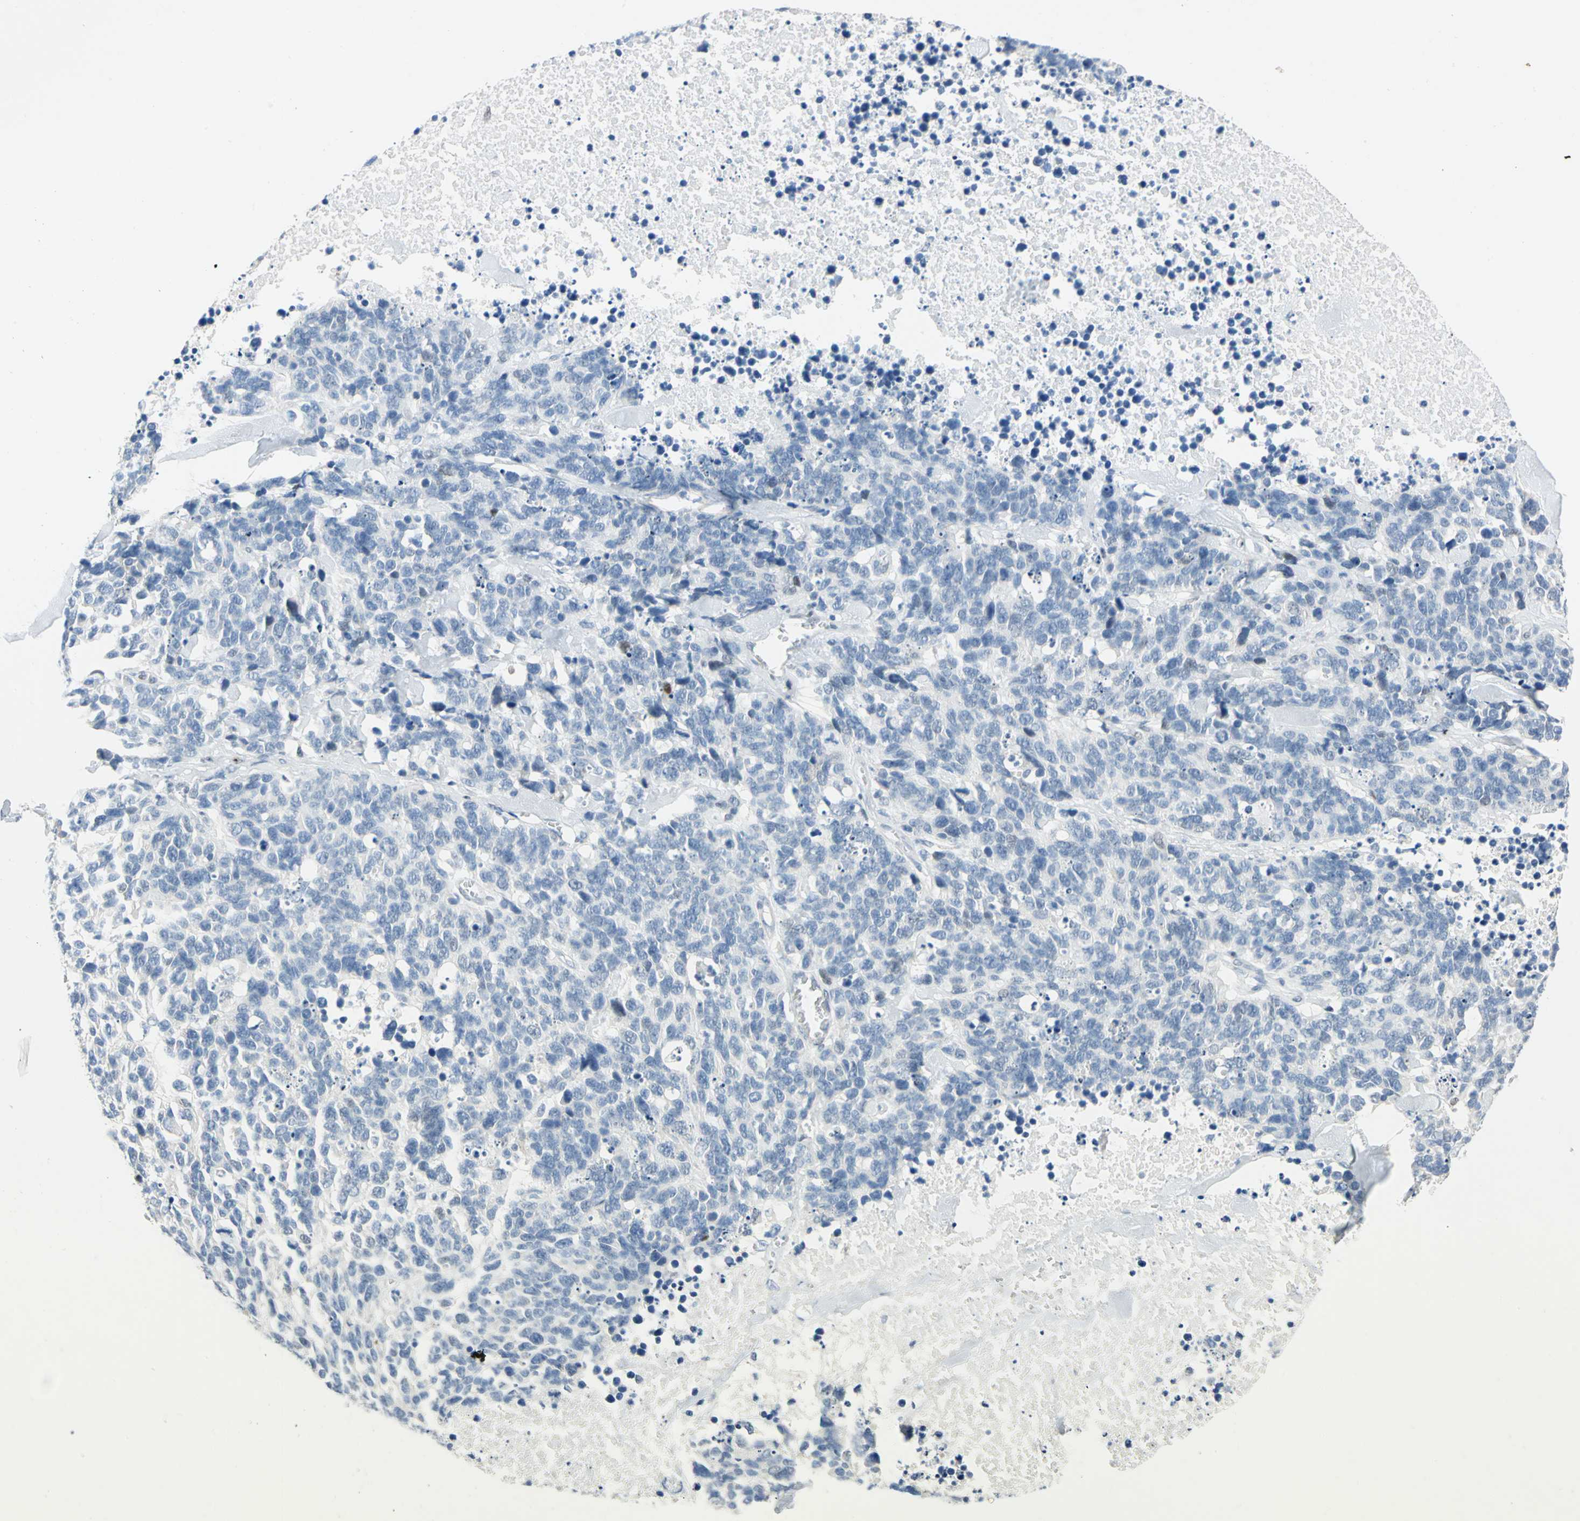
{"staining": {"intensity": "weak", "quantity": "<25%", "location": "nuclear"}, "tissue": "lung cancer", "cell_type": "Tumor cells", "image_type": "cancer", "snomed": [{"axis": "morphology", "description": "Neoplasm, malignant, NOS"}, {"axis": "topography", "description": "Lung"}], "caption": "The immunohistochemistry (IHC) micrograph has no significant staining in tumor cells of lung neoplasm (malignant) tissue.", "gene": "NAB2", "patient": {"sex": "female", "age": 58}}